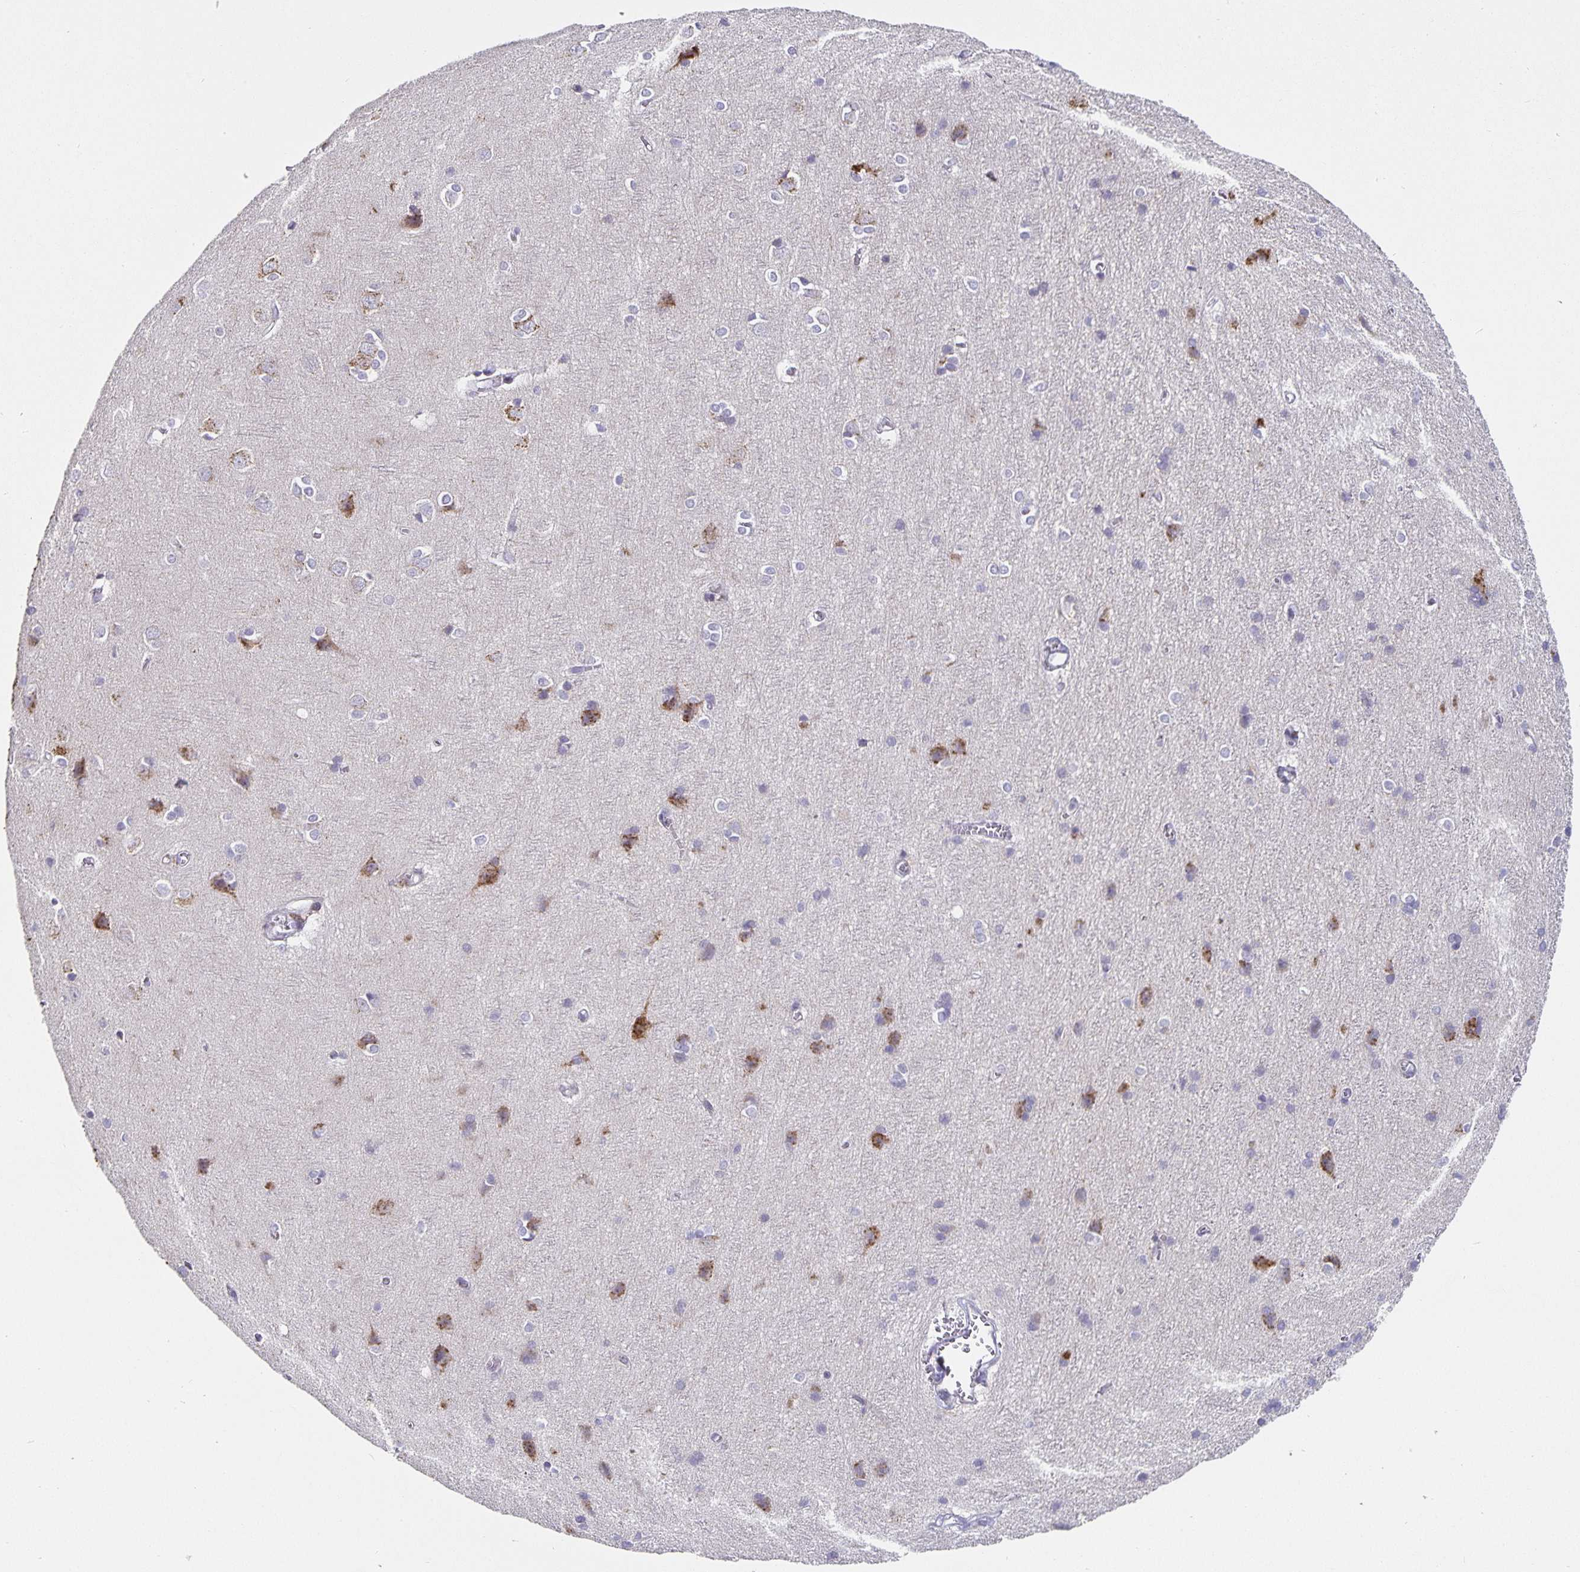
{"staining": {"intensity": "negative", "quantity": "none", "location": "none"}, "tissue": "cerebral cortex", "cell_type": "Endothelial cells", "image_type": "normal", "snomed": [{"axis": "morphology", "description": "Normal tissue, NOS"}, {"axis": "topography", "description": "Cerebral cortex"}], "caption": "Immunohistochemistry of benign cerebral cortex shows no positivity in endothelial cells.", "gene": "CHGA", "patient": {"sex": "male", "age": 37}}